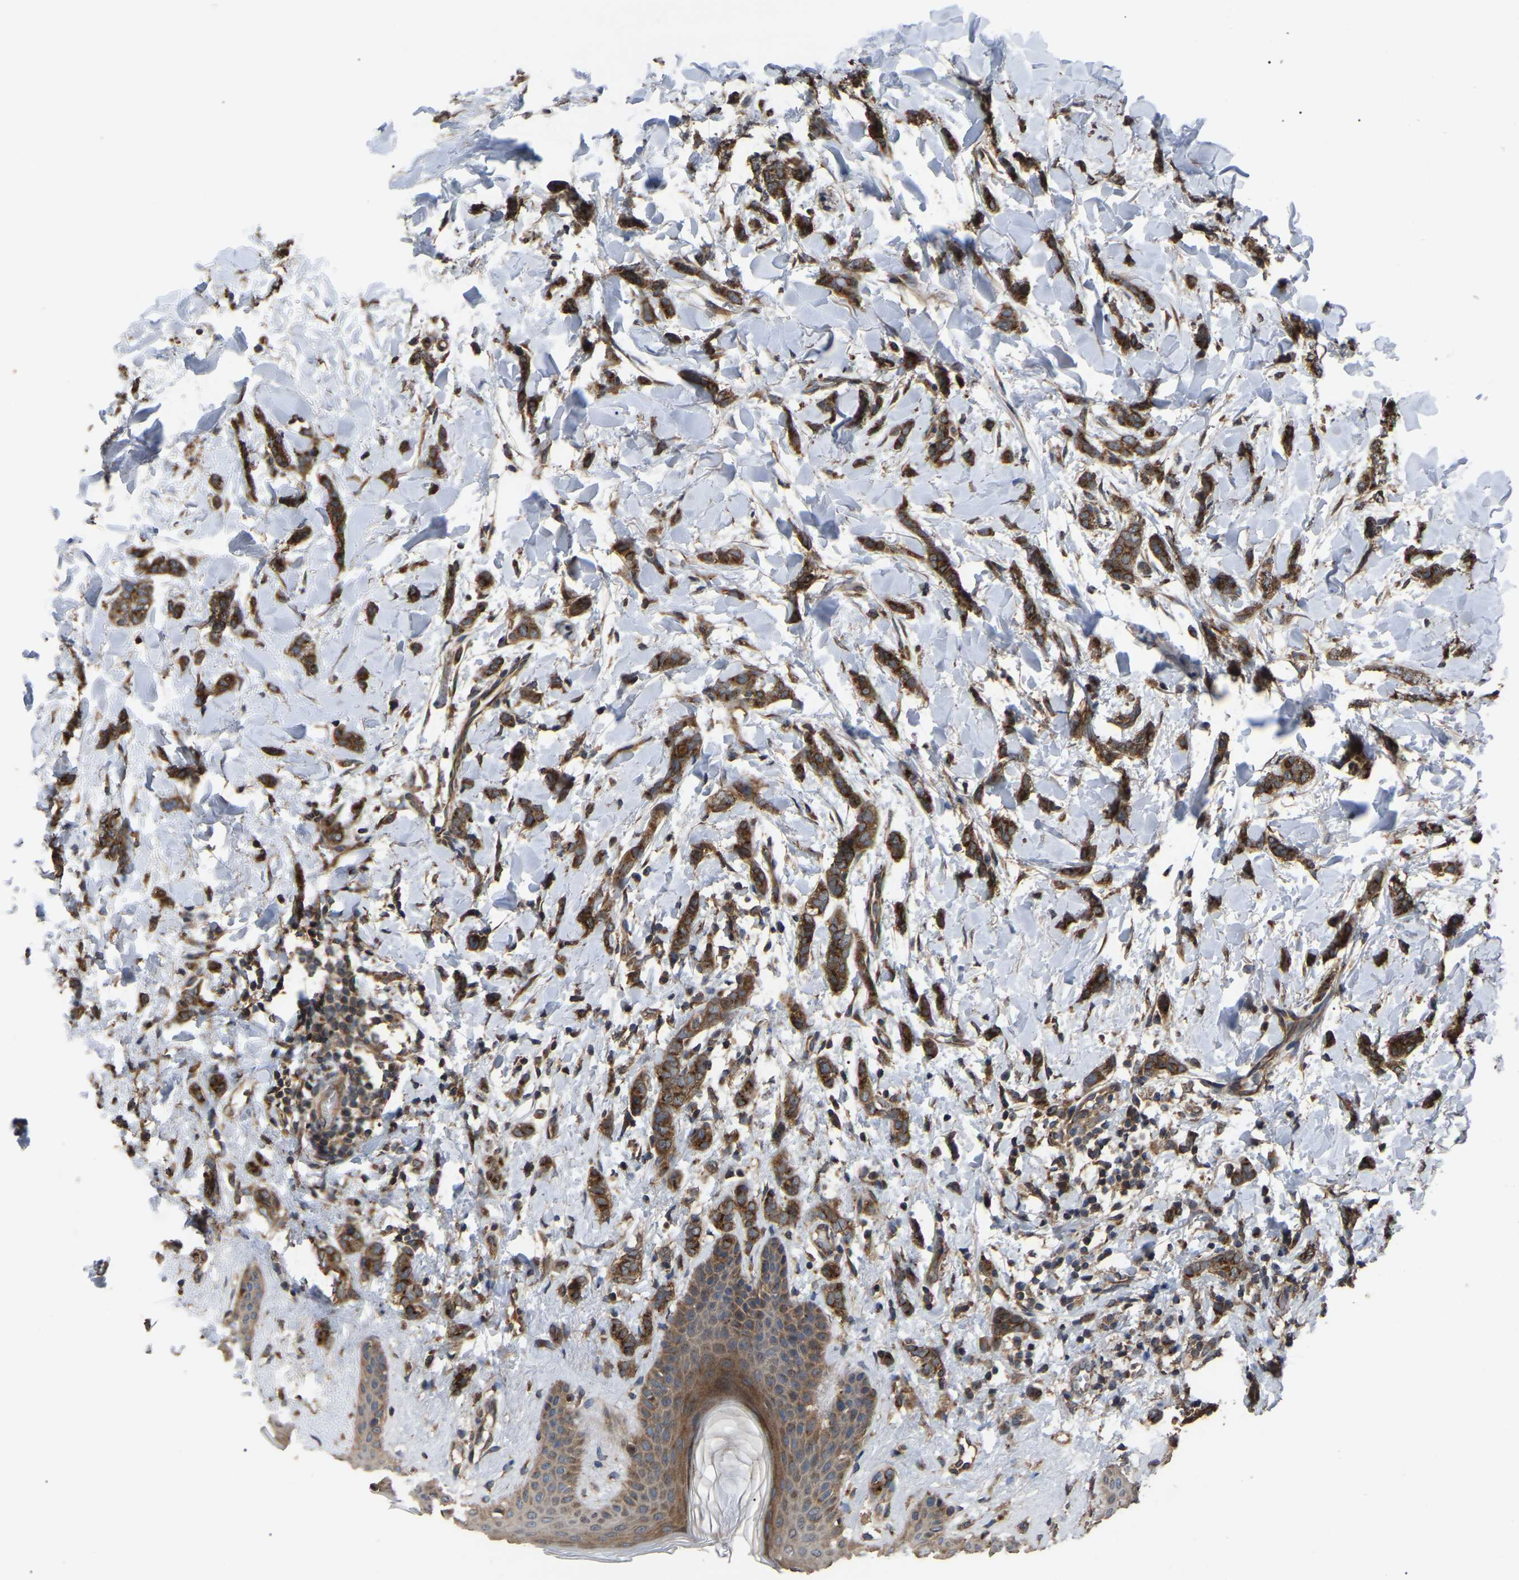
{"staining": {"intensity": "moderate", "quantity": ">75%", "location": "cytoplasmic/membranous"}, "tissue": "breast cancer", "cell_type": "Tumor cells", "image_type": "cancer", "snomed": [{"axis": "morphology", "description": "Lobular carcinoma"}, {"axis": "topography", "description": "Skin"}, {"axis": "topography", "description": "Breast"}], "caption": "Immunohistochemical staining of human breast cancer (lobular carcinoma) shows moderate cytoplasmic/membranous protein positivity in about >75% of tumor cells.", "gene": "GCC1", "patient": {"sex": "female", "age": 46}}